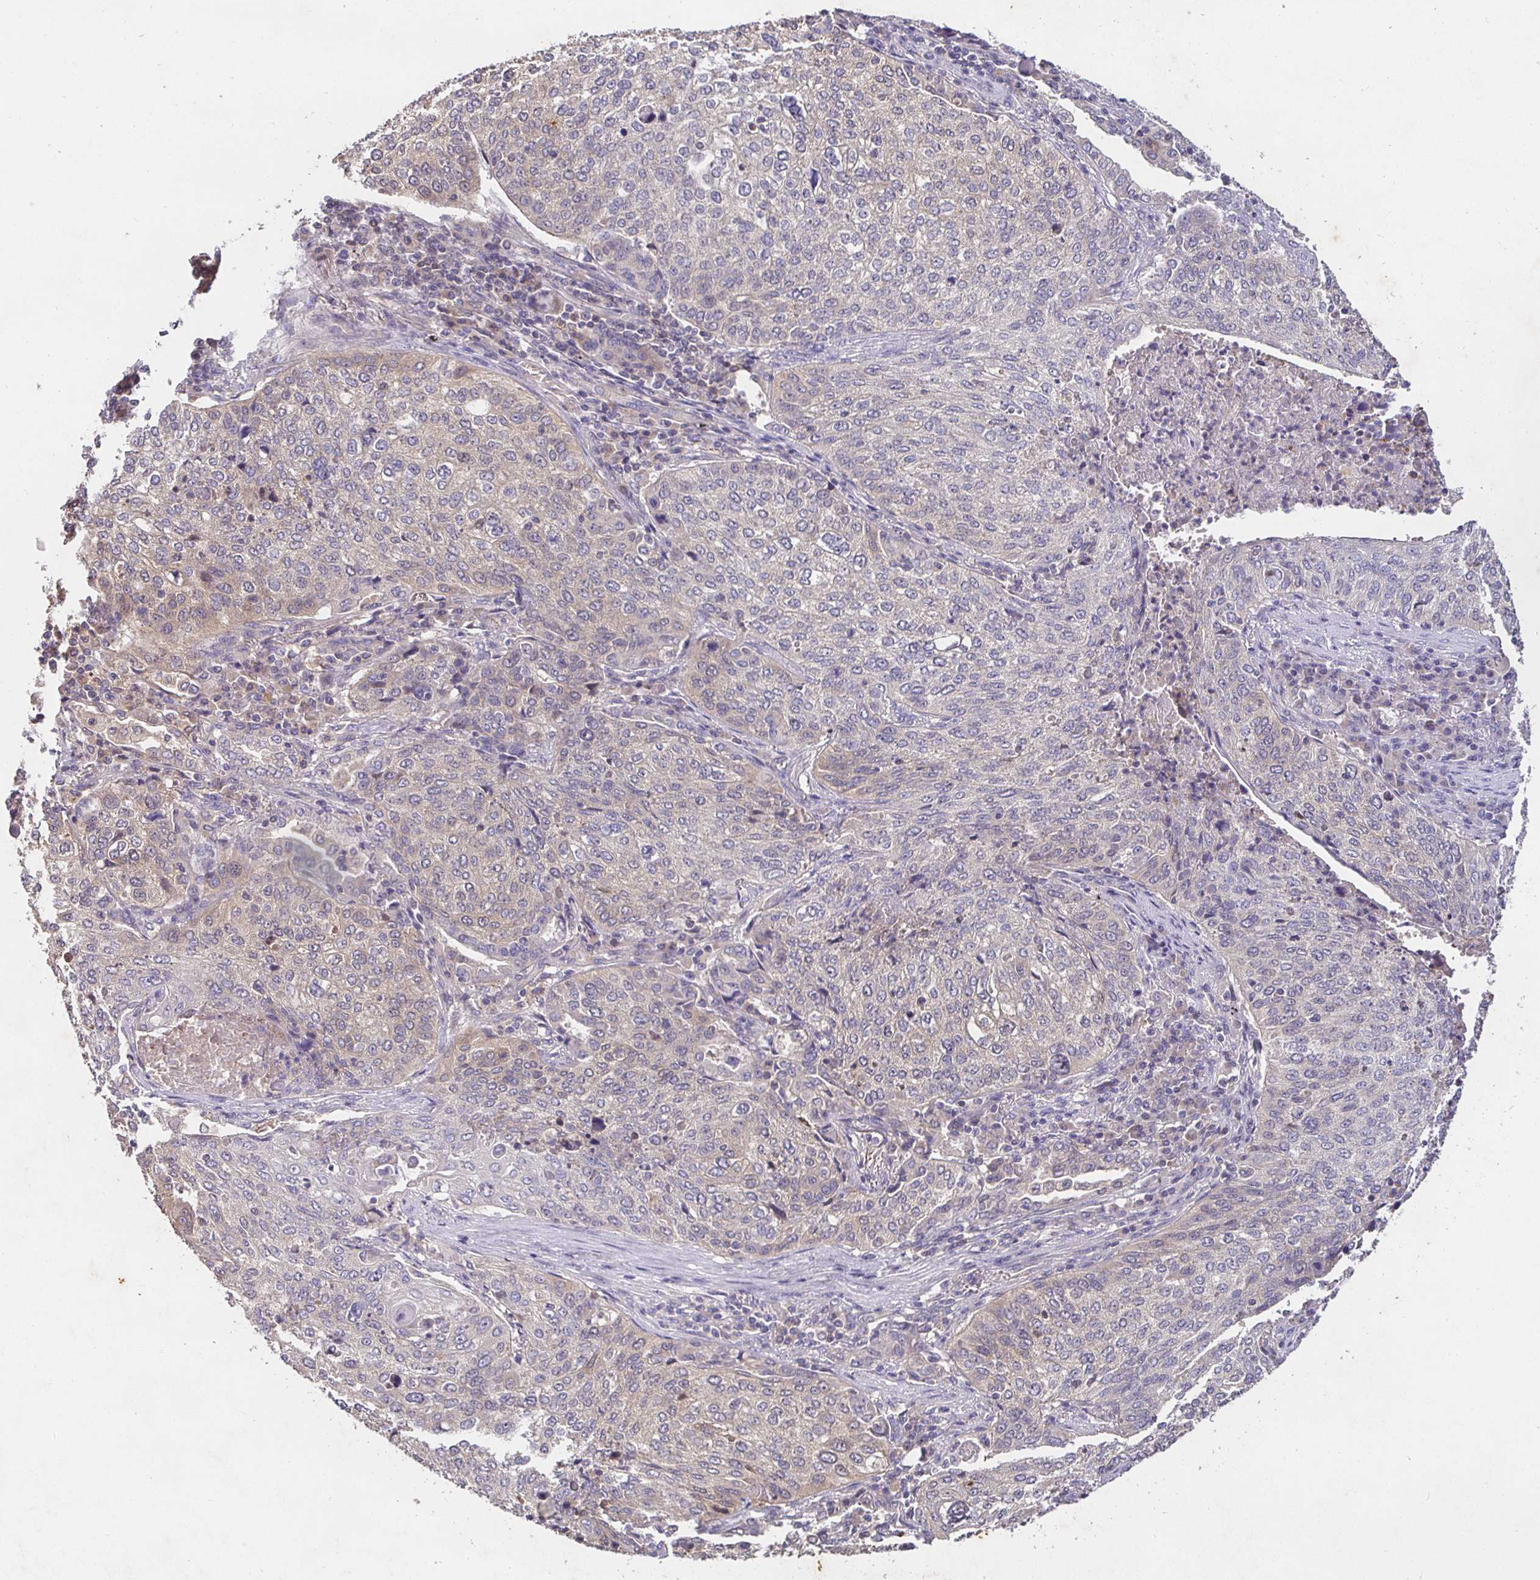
{"staining": {"intensity": "weak", "quantity": "25%-75%", "location": "cytoplasmic/membranous"}, "tissue": "lung cancer", "cell_type": "Tumor cells", "image_type": "cancer", "snomed": [{"axis": "morphology", "description": "Squamous cell carcinoma, NOS"}, {"axis": "topography", "description": "Lung"}], "caption": "The photomicrograph shows staining of squamous cell carcinoma (lung), revealing weak cytoplasmic/membranous protein expression (brown color) within tumor cells. The staining was performed using DAB (3,3'-diaminobenzidine) to visualize the protein expression in brown, while the nuclei were stained in blue with hematoxylin (Magnification: 20x).", "gene": "SHISA4", "patient": {"sex": "male", "age": 63}}